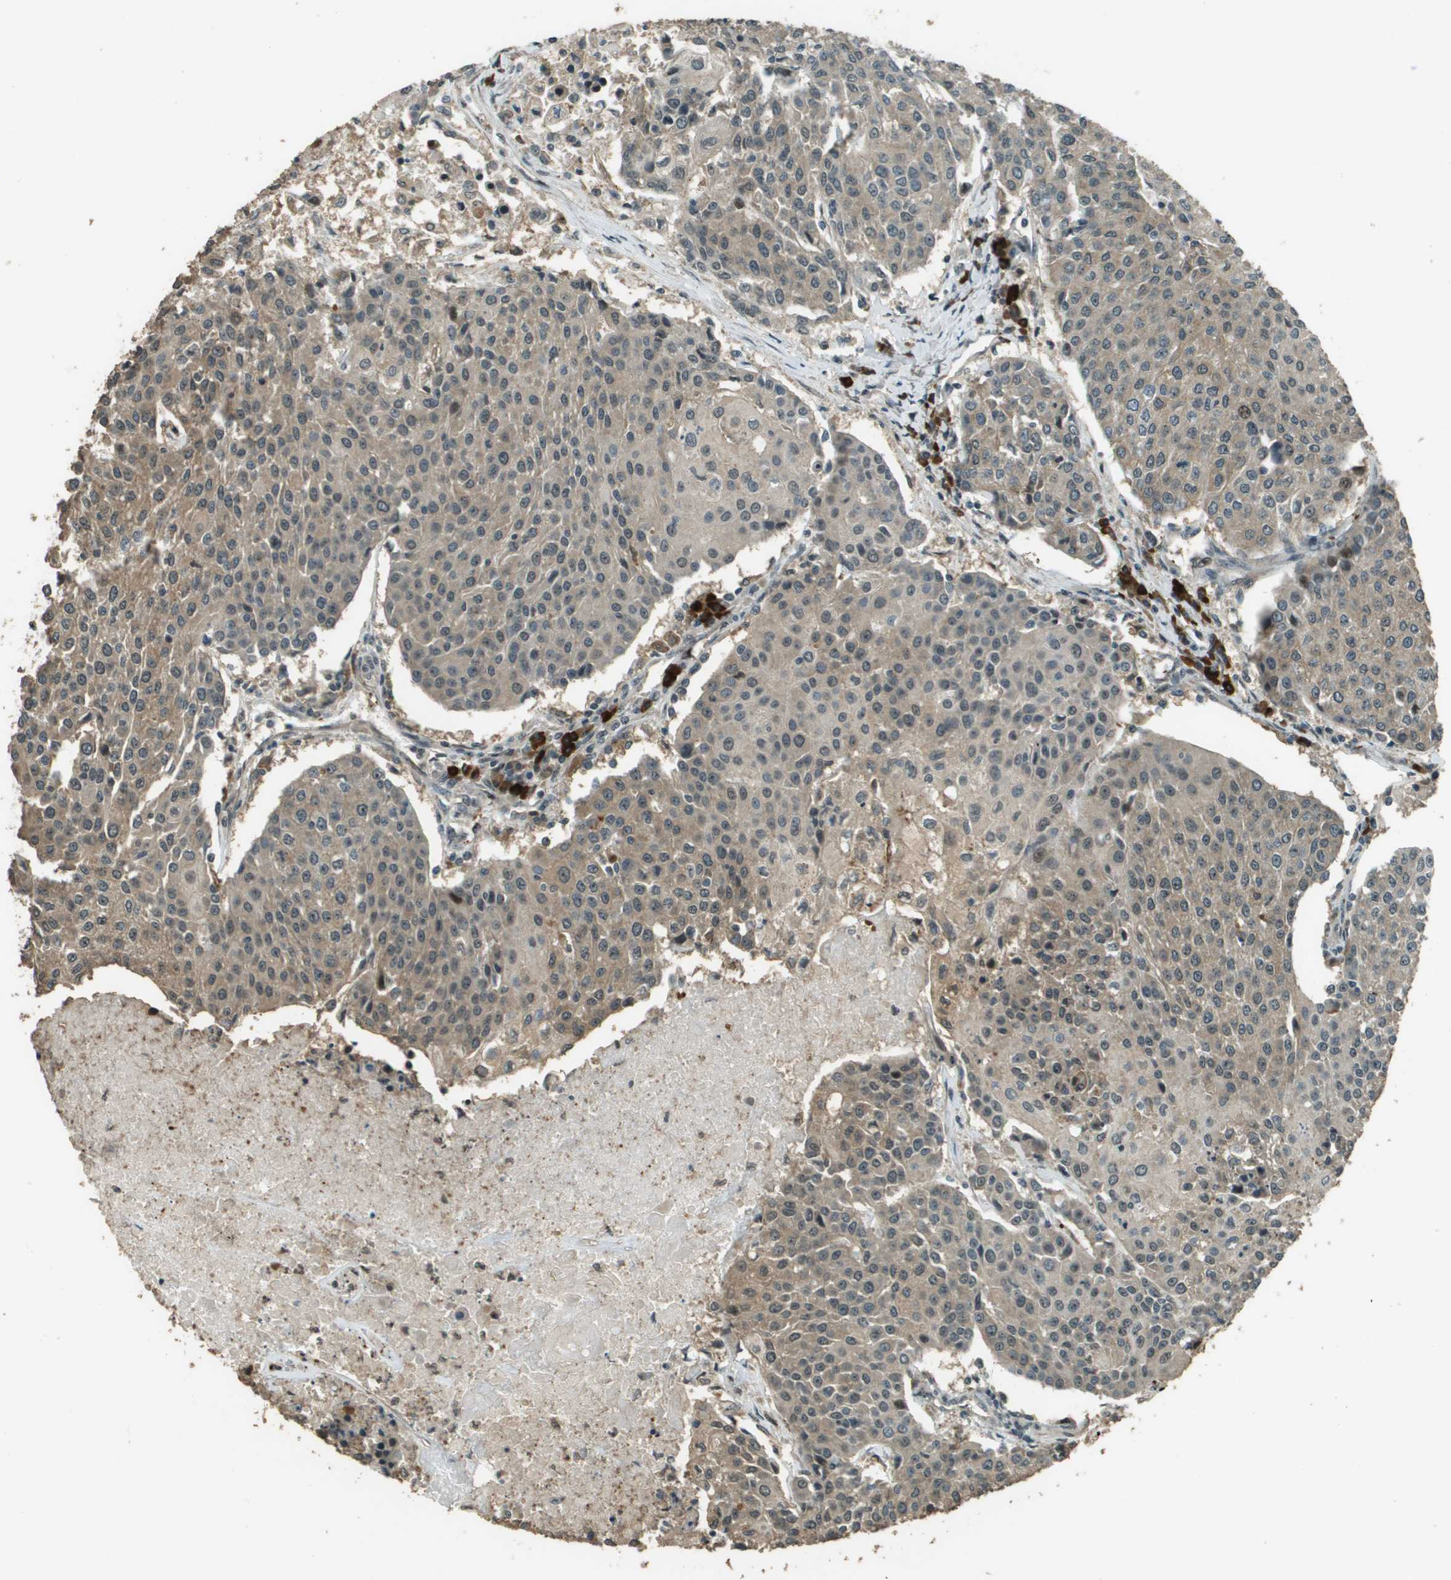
{"staining": {"intensity": "weak", "quantity": ">75%", "location": "cytoplasmic/membranous"}, "tissue": "urothelial cancer", "cell_type": "Tumor cells", "image_type": "cancer", "snomed": [{"axis": "morphology", "description": "Urothelial carcinoma, High grade"}, {"axis": "topography", "description": "Urinary bladder"}], "caption": "Tumor cells display weak cytoplasmic/membranous staining in about >75% of cells in urothelial carcinoma (high-grade).", "gene": "SDC3", "patient": {"sex": "female", "age": 85}}